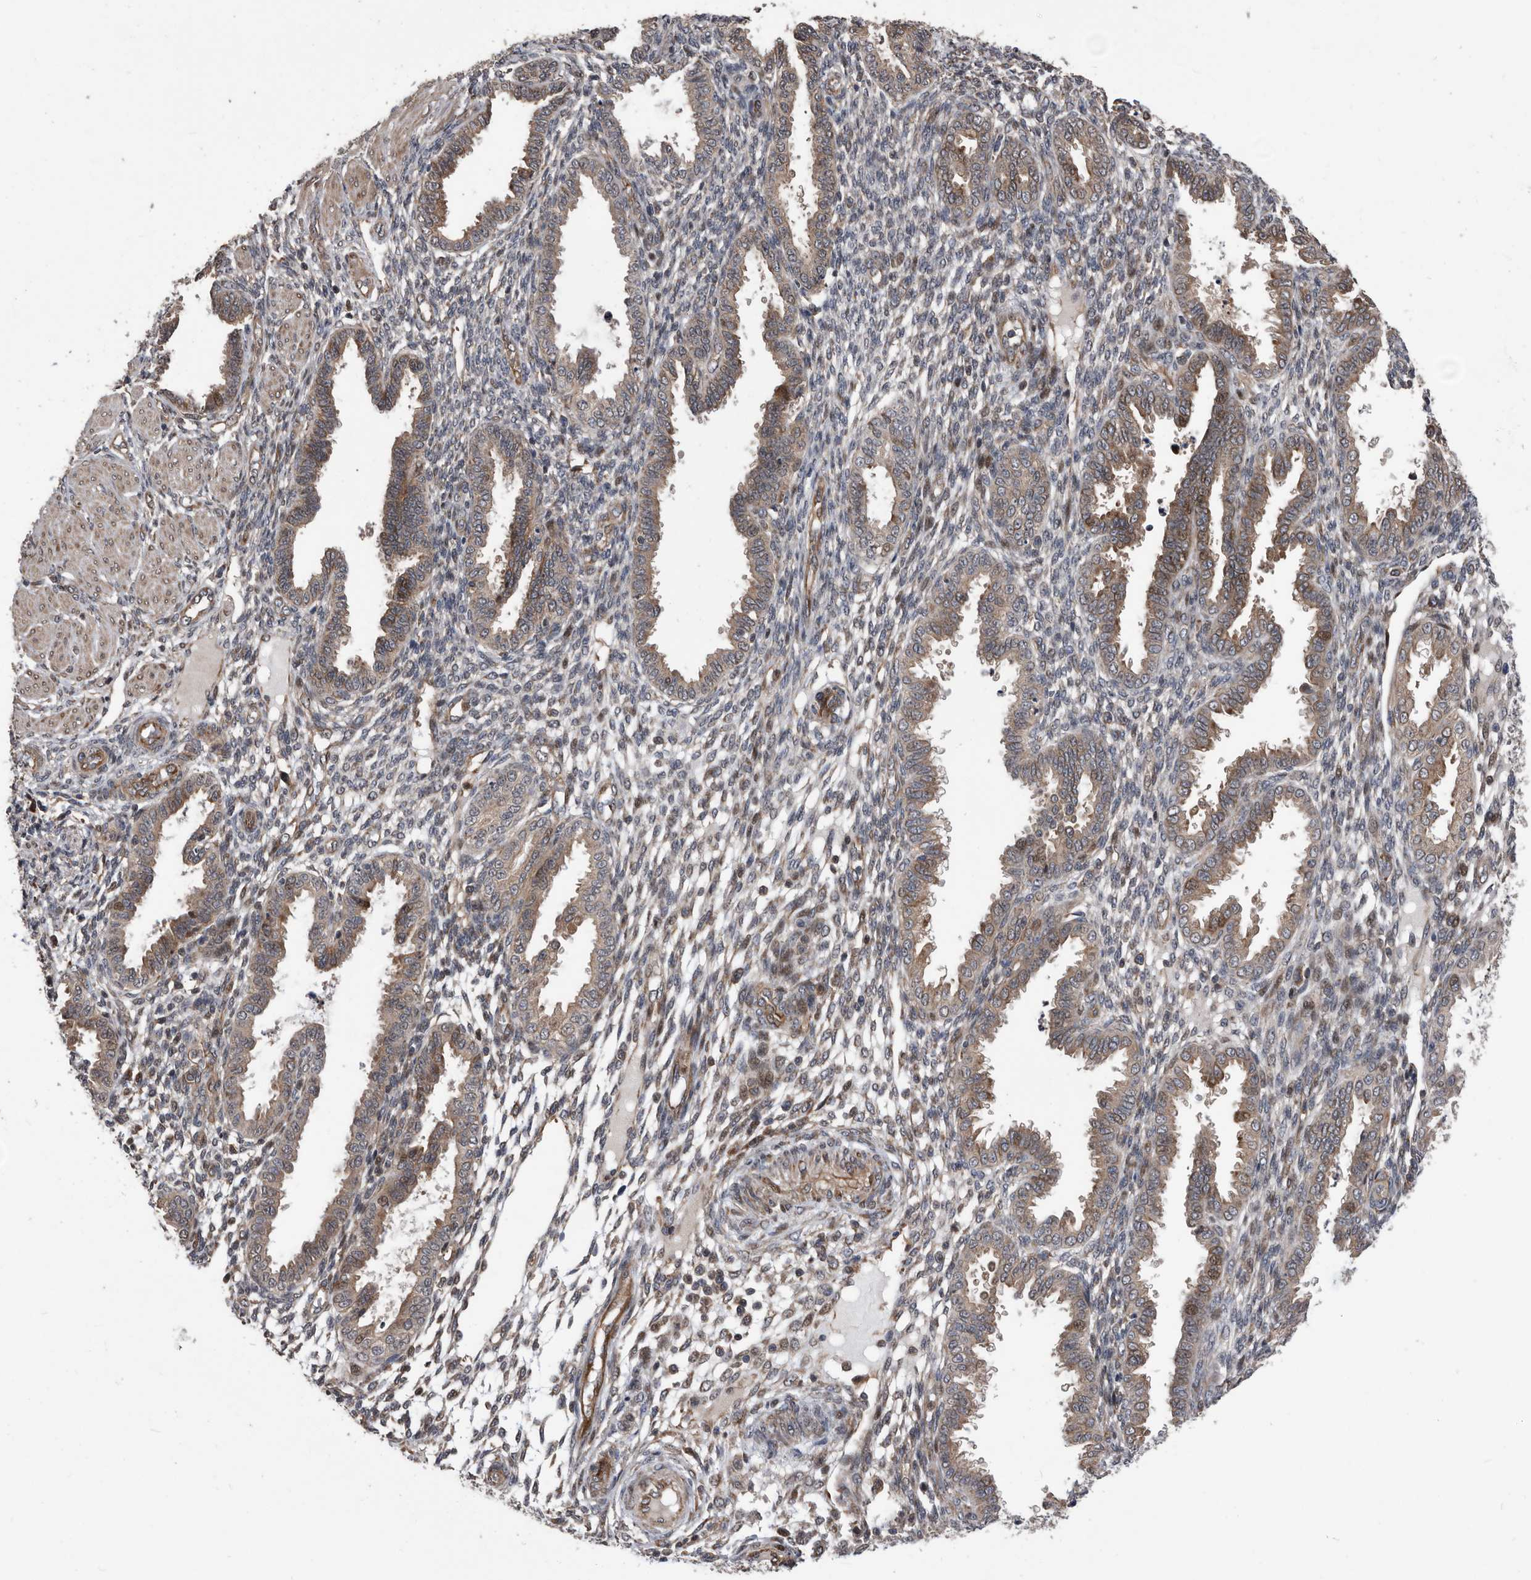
{"staining": {"intensity": "moderate", "quantity": "<25%", "location": "cytoplasmic/membranous"}, "tissue": "endometrium", "cell_type": "Cells in endometrial stroma", "image_type": "normal", "snomed": [{"axis": "morphology", "description": "Normal tissue, NOS"}, {"axis": "topography", "description": "Endometrium"}], "caption": "This is a photomicrograph of IHC staining of normal endometrium, which shows moderate expression in the cytoplasmic/membranous of cells in endometrial stroma.", "gene": "SERINC2", "patient": {"sex": "female", "age": 33}}